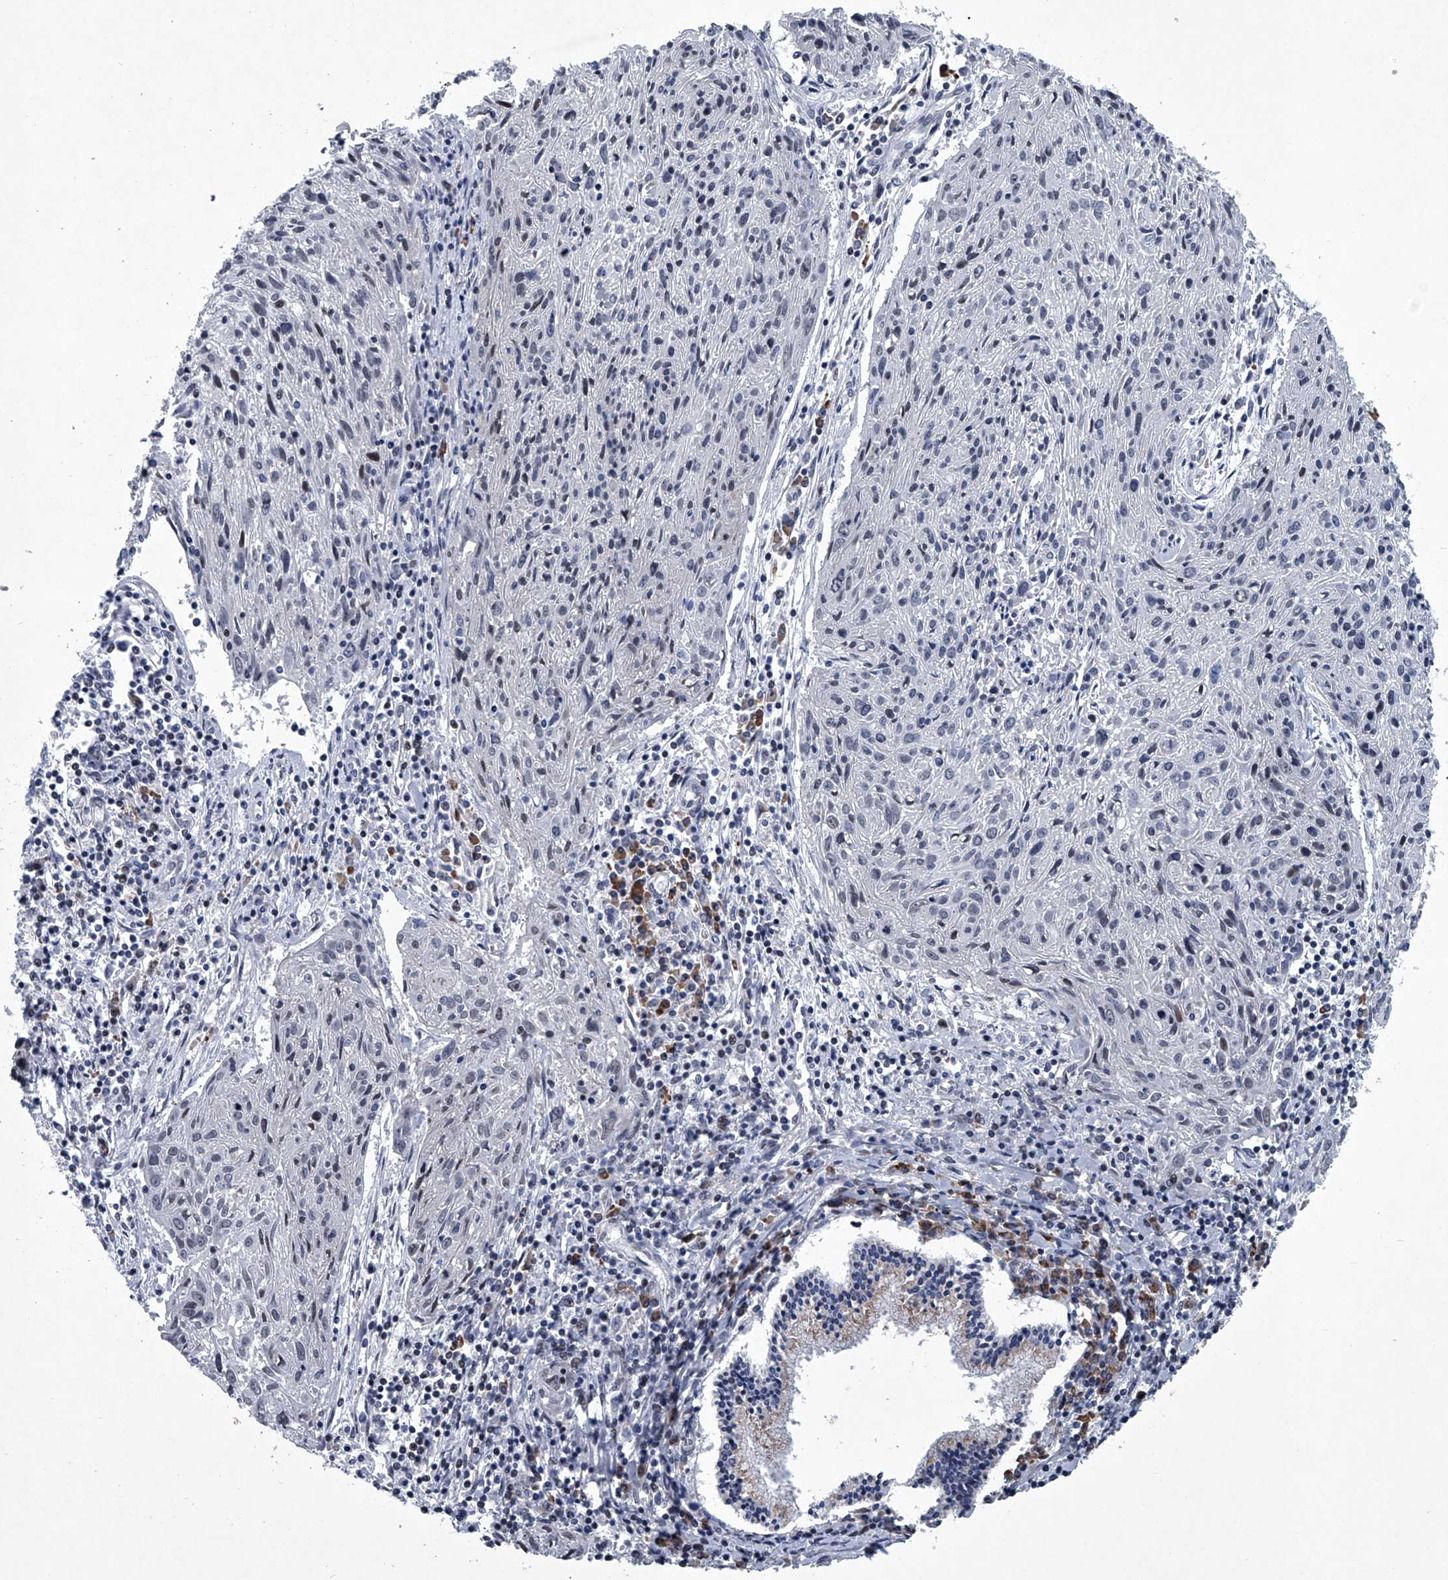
{"staining": {"intensity": "negative", "quantity": "none", "location": "none"}, "tissue": "cervical cancer", "cell_type": "Tumor cells", "image_type": "cancer", "snomed": [{"axis": "morphology", "description": "Squamous cell carcinoma, NOS"}, {"axis": "topography", "description": "Cervix"}], "caption": "Tumor cells show no significant protein expression in cervical cancer (squamous cell carcinoma). The staining was performed using DAB to visualize the protein expression in brown, while the nuclei were stained in blue with hematoxylin (Magnification: 20x).", "gene": "PPP2R5D", "patient": {"sex": "female", "age": 51}}